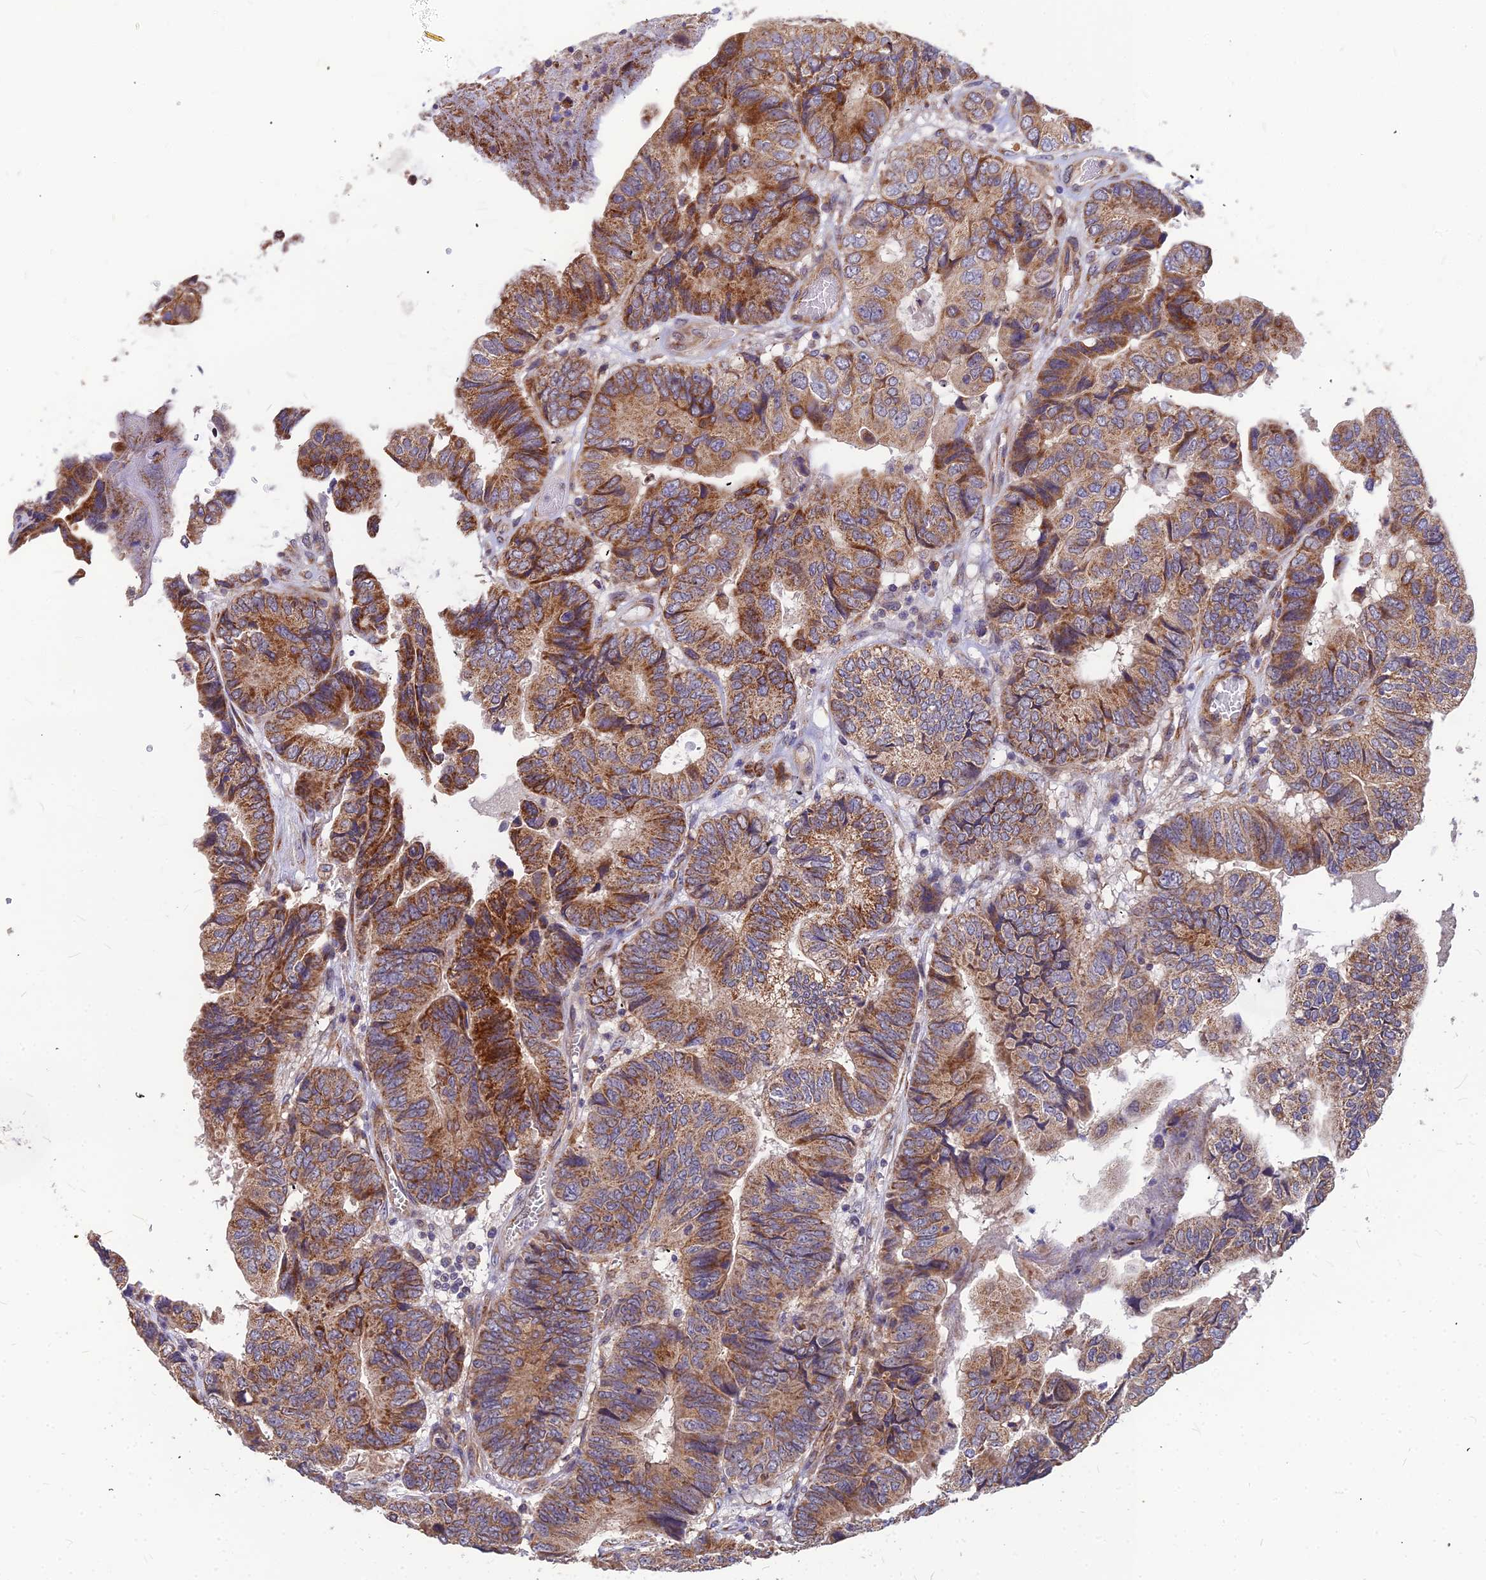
{"staining": {"intensity": "moderate", "quantity": ">75%", "location": "cytoplasmic/membranous"}, "tissue": "colorectal cancer", "cell_type": "Tumor cells", "image_type": "cancer", "snomed": [{"axis": "morphology", "description": "Adenocarcinoma, NOS"}, {"axis": "topography", "description": "Colon"}], "caption": "Moderate cytoplasmic/membranous positivity is present in about >75% of tumor cells in colorectal cancer.", "gene": "LEKR1", "patient": {"sex": "male", "age": 85}}